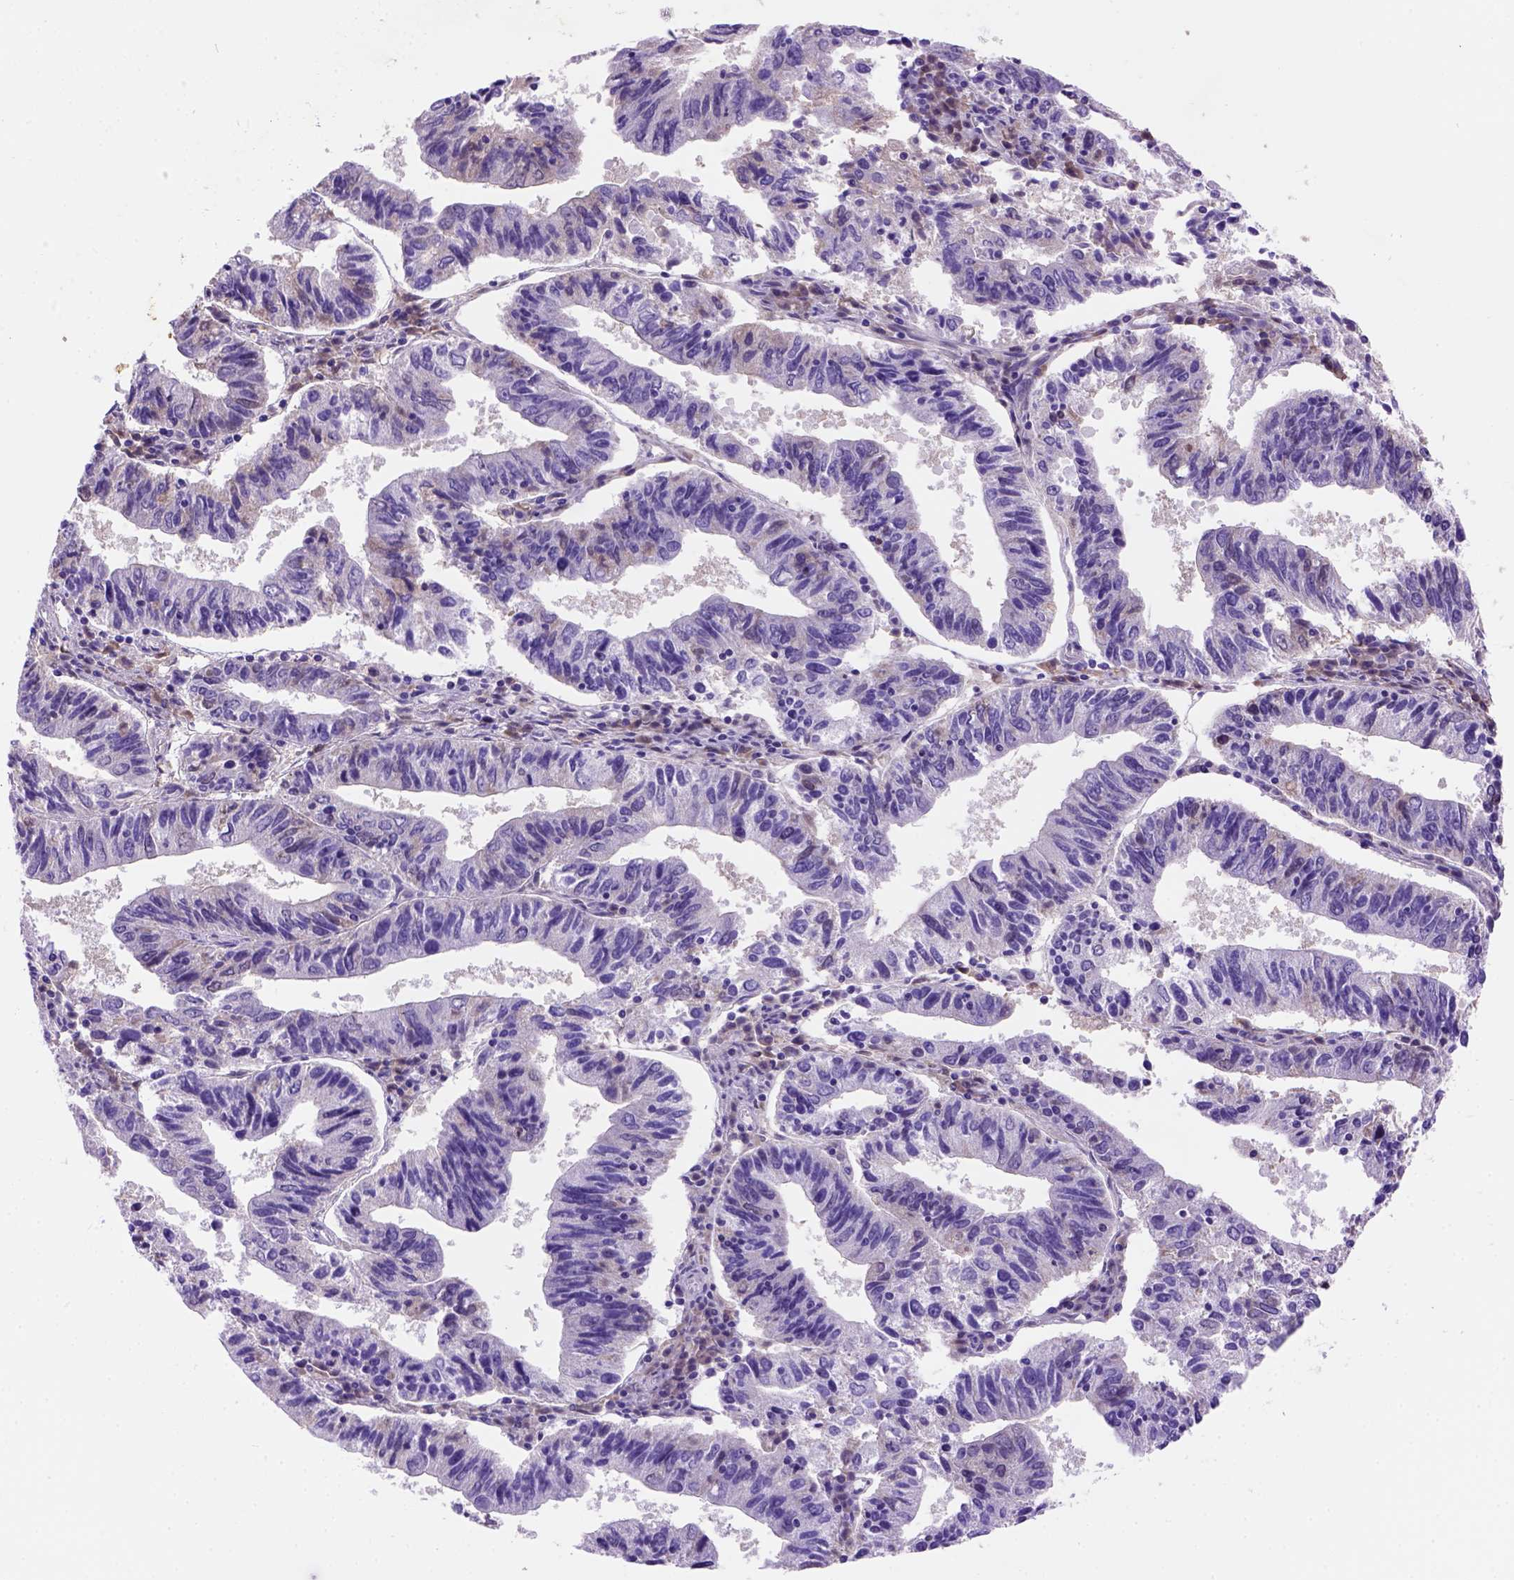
{"staining": {"intensity": "negative", "quantity": "none", "location": "none"}, "tissue": "endometrial cancer", "cell_type": "Tumor cells", "image_type": "cancer", "snomed": [{"axis": "morphology", "description": "Adenocarcinoma, NOS"}, {"axis": "topography", "description": "Endometrium"}], "caption": "The photomicrograph demonstrates no staining of tumor cells in endometrial cancer.", "gene": "FAM81B", "patient": {"sex": "female", "age": 82}}